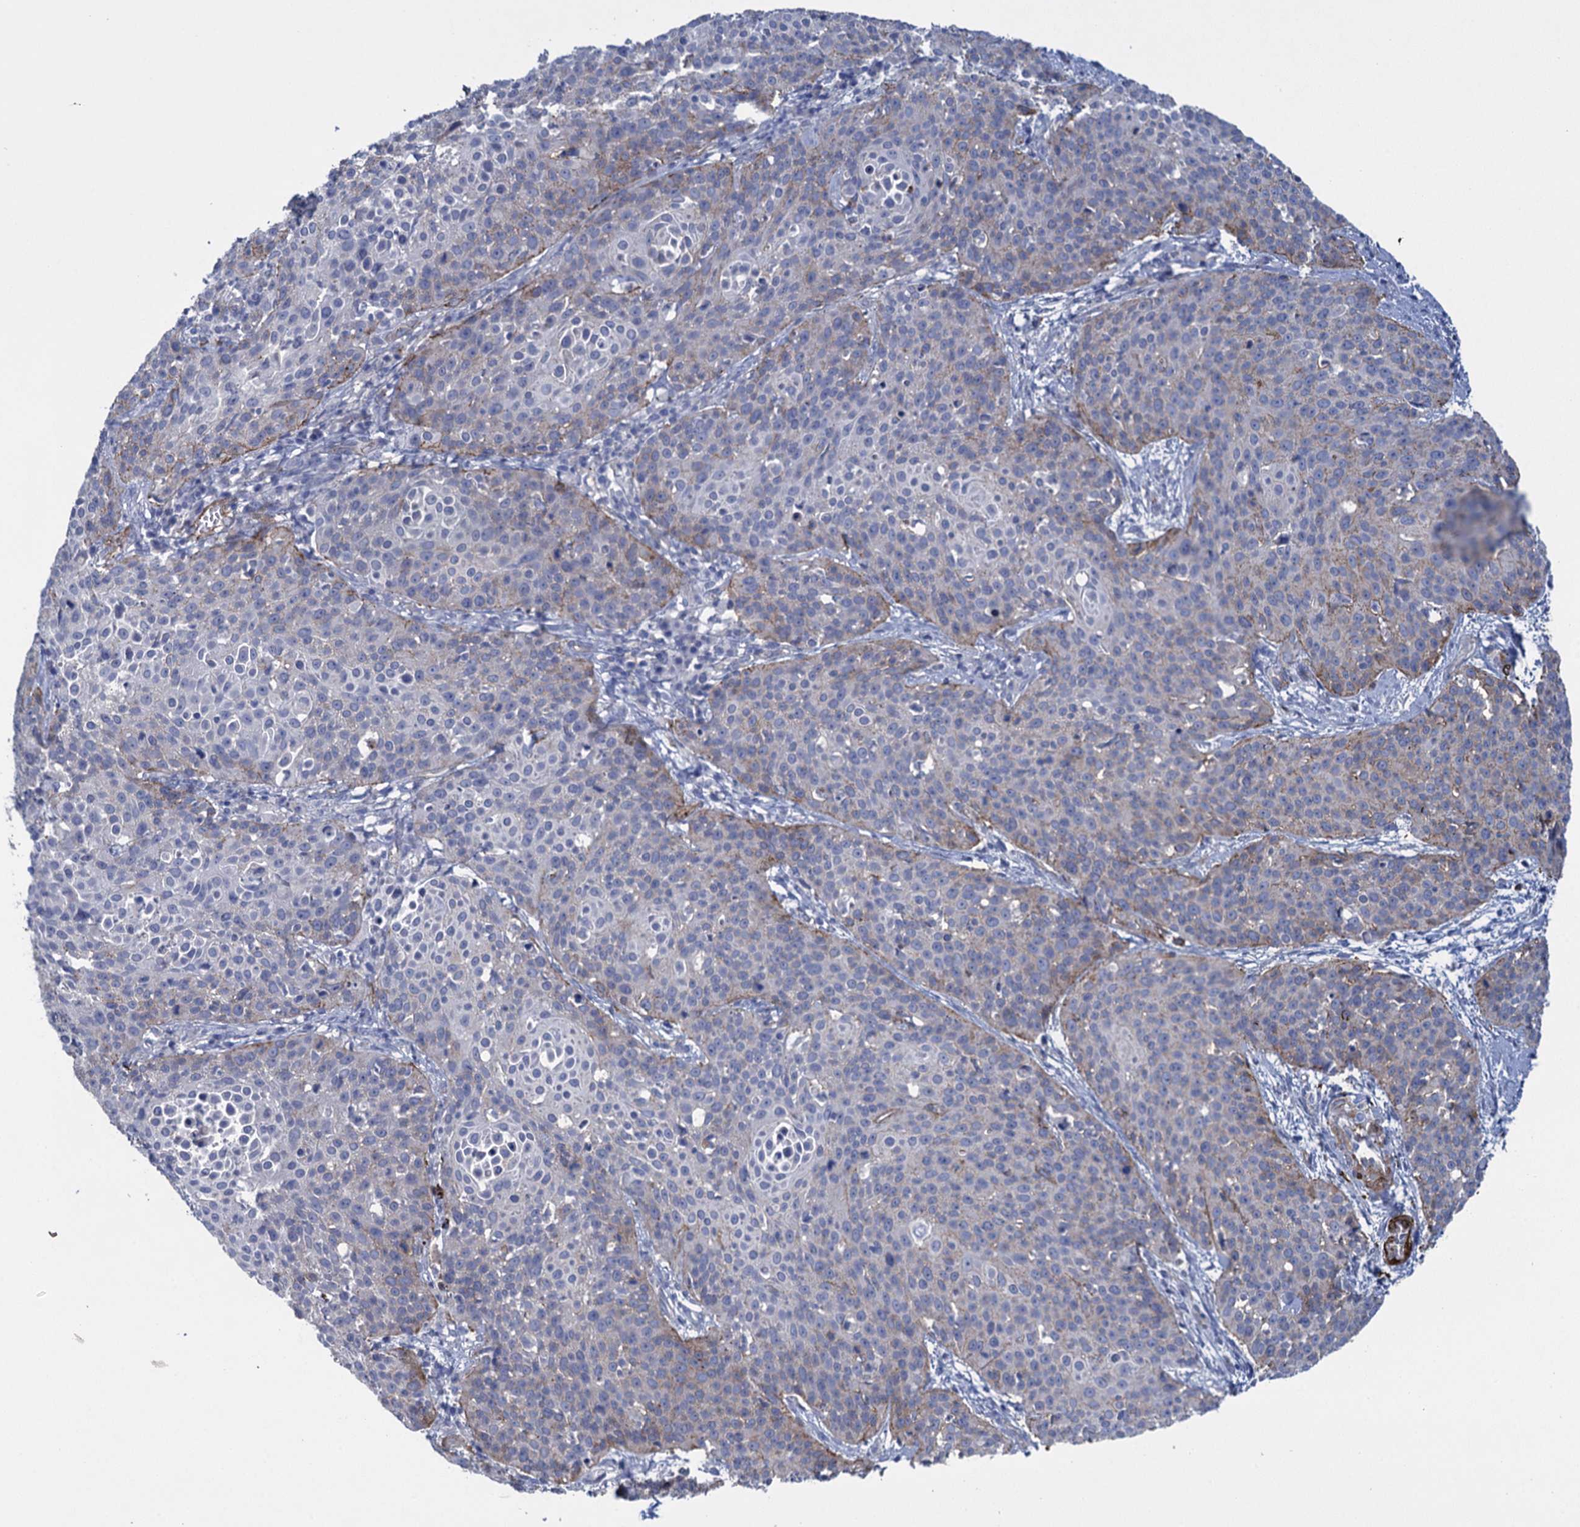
{"staining": {"intensity": "negative", "quantity": "none", "location": "none"}, "tissue": "cervical cancer", "cell_type": "Tumor cells", "image_type": "cancer", "snomed": [{"axis": "morphology", "description": "Squamous cell carcinoma, NOS"}, {"axis": "topography", "description": "Cervix"}], "caption": "Tumor cells show no significant protein staining in cervical cancer. (Stains: DAB immunohistochemistry with hematoxylin counter stain, Microscopy: brightfield microscopy at high magnification).", "gene": "SNCG", "patient": {"sex": "female", "age": 38}}